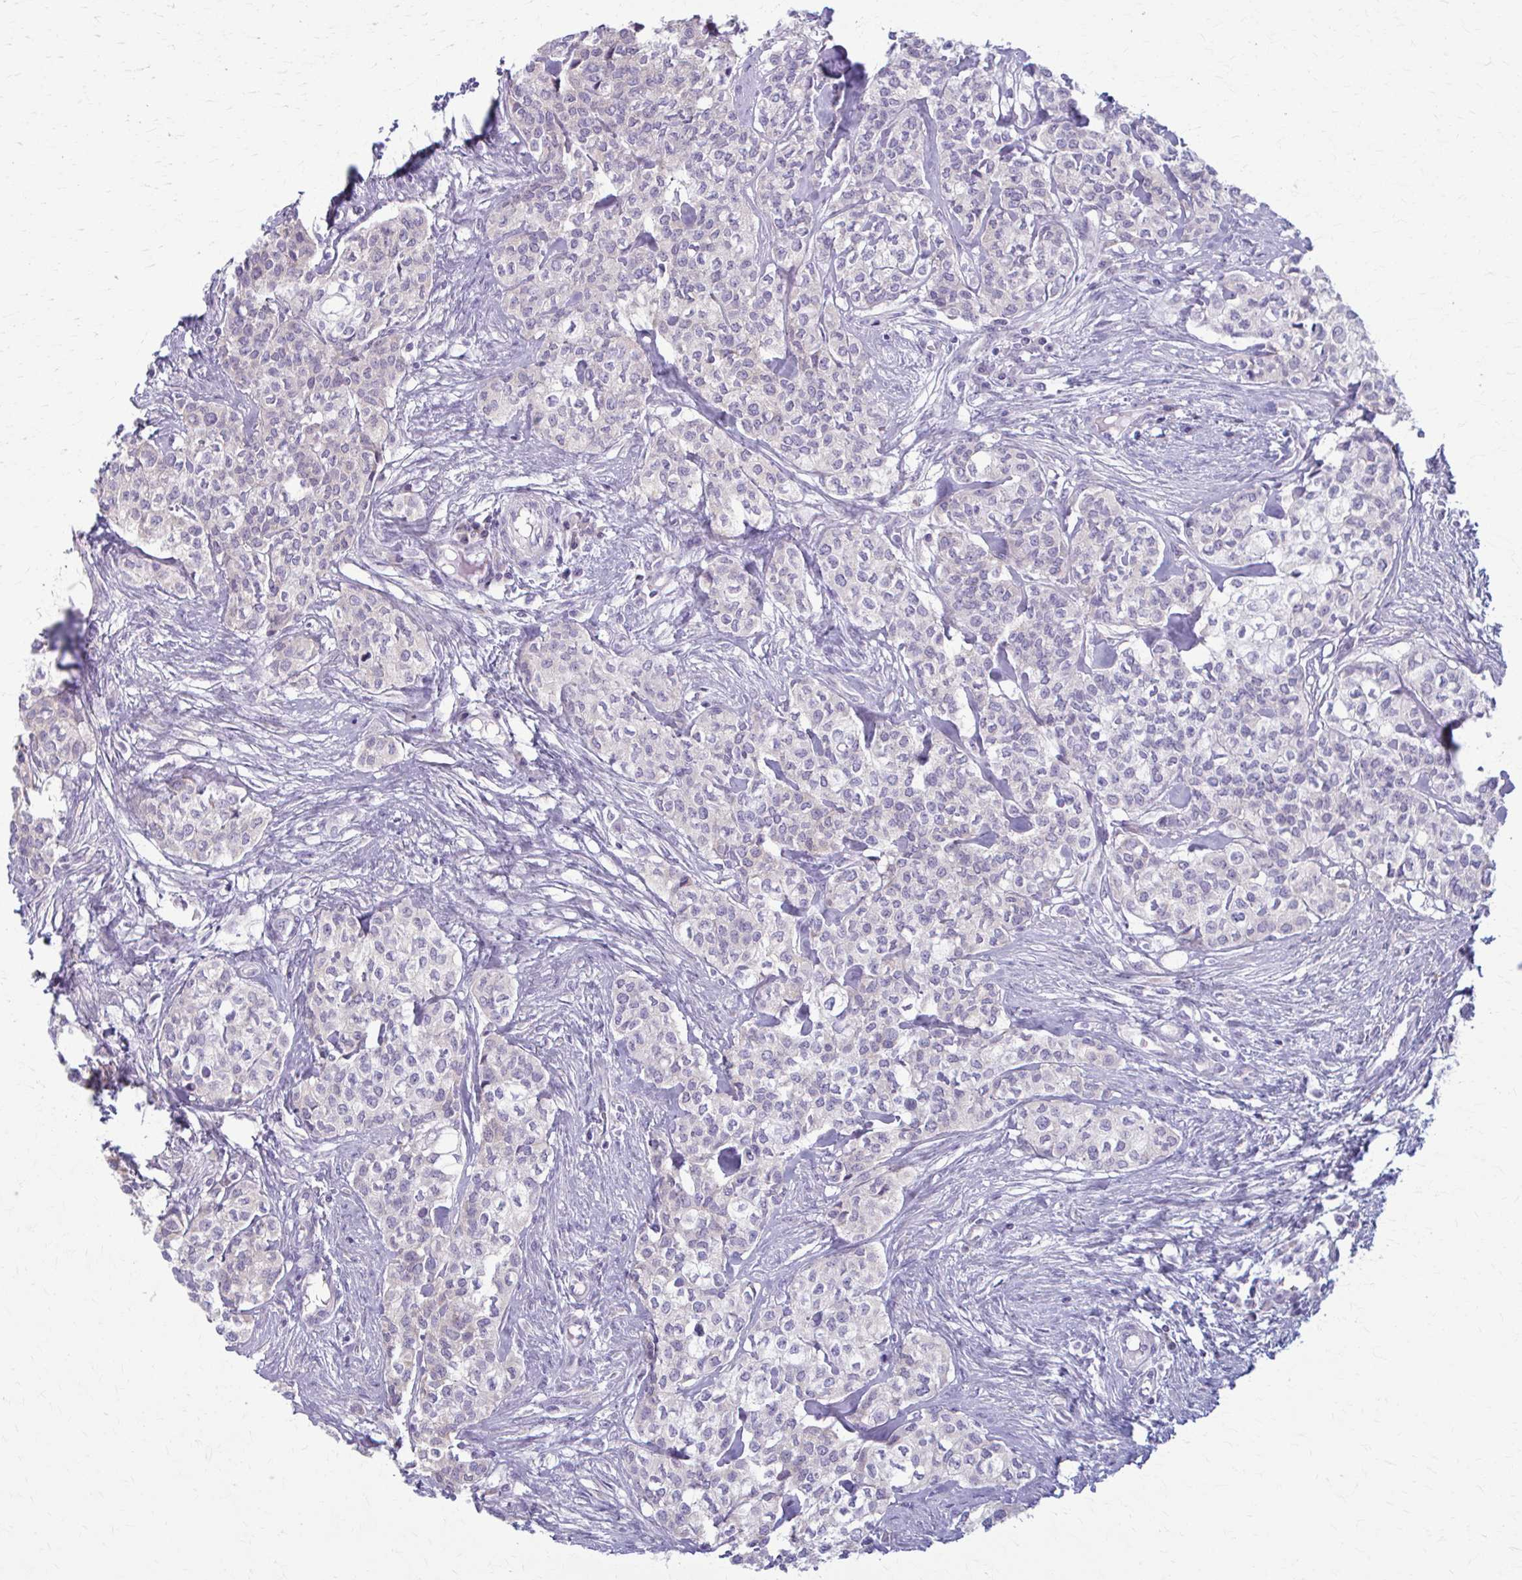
{"staining": {"intensity": "weak", "quantity": "<25%", "location": "cytoplasmic/membranous"}, "tissue": "head and neck cancer", "cell_type": "Tumor cells", "image_type": "cancer", "snomed": [{"axis": "morphology", "description": "Adenocarcinoma, NOS"}, {"axis": "topography", "description": "Head-Neck"}], "caption": "Head and neck adenocarcinoma was stained to show a protein in brown. There is no significant positivity in tumor cells.", "gene": "PRKRA", "patient": {"sex": "male", "age": 81}}